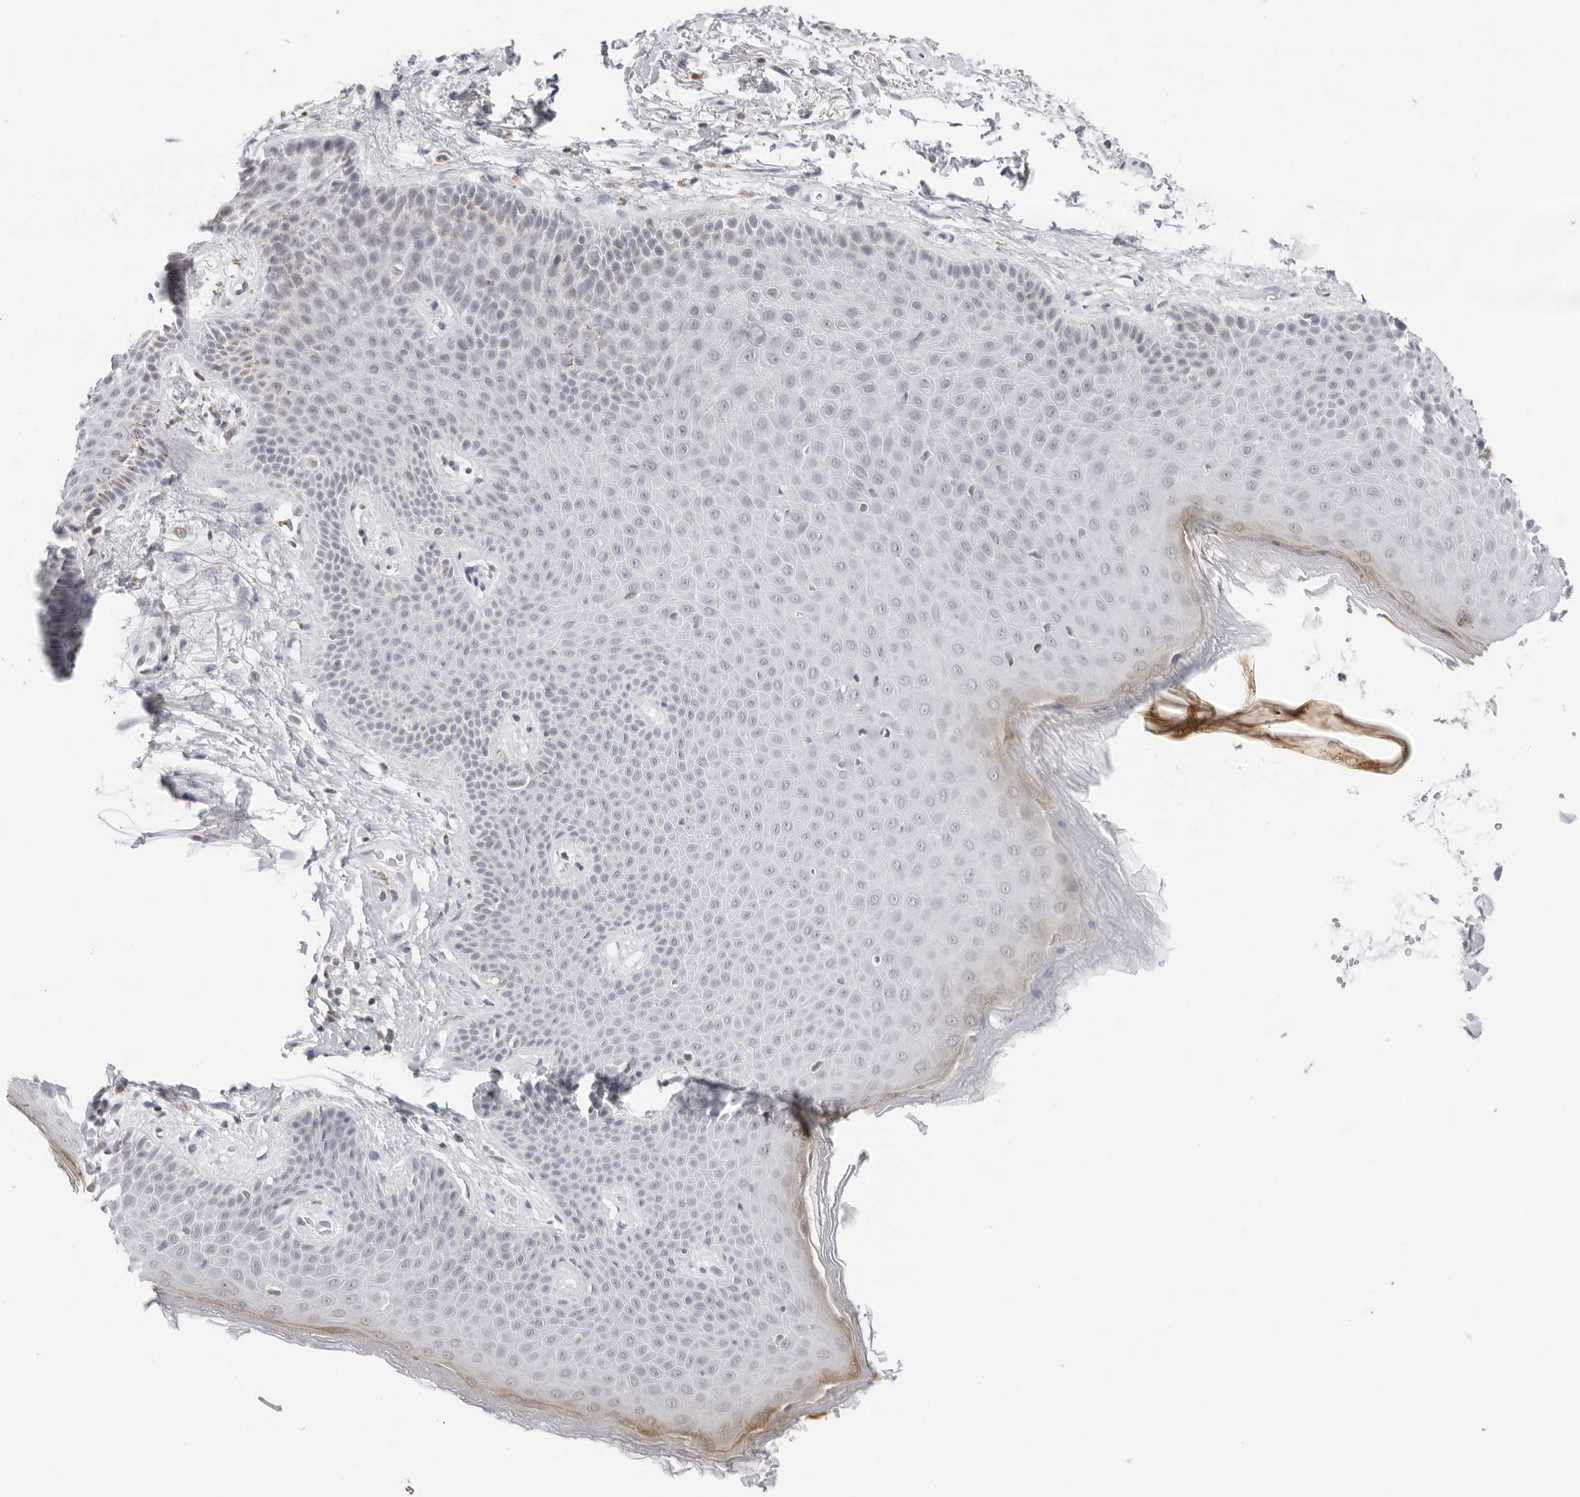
{"staining": {"intensity": "moderate", "quantity": "<25%", "location": "cytoplasmic/membranous"}, "tissue": "skin", "cell_type": "Epidermal cells", "image_type": "normal", "snomed": [{"axis": "morphology", "description": "Normal tissue, NOS"}, {"axis": "topography", "description": "Anal"}], "caption": "Approximately <25% of epidermal cells in benign skin reveal moderate cytoplasmic/membranous protein positivity as visualized by brown immunohistochemical staining.", "gene": "FLG2", "patient": {"sex": "male", "age": 74}}